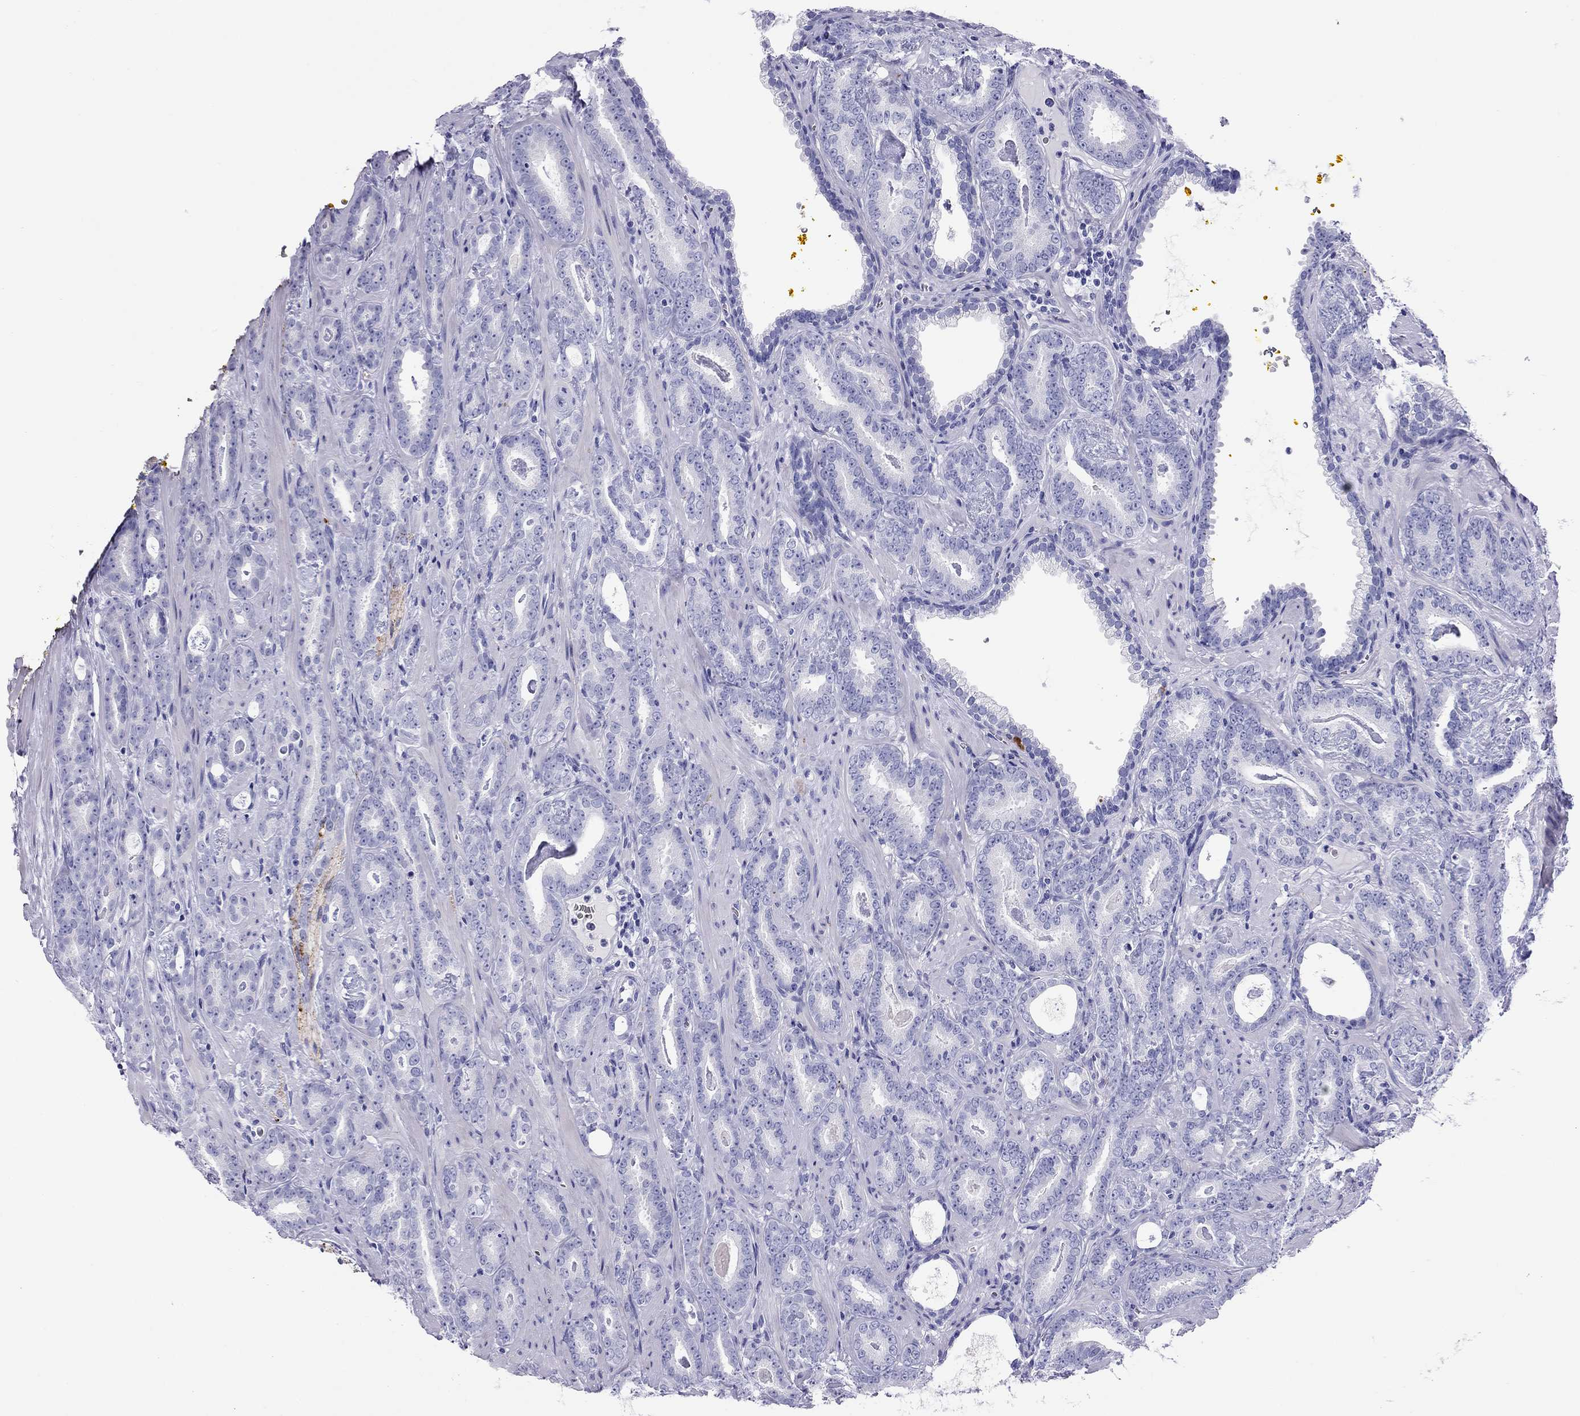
{"staining": {"intensity": "negative", "quantity": "none", "location": "none"}, "tissue": "prostate cancer", "cell_type": "Tumor cells", "image_type": "cancer", "snomed": [{"axis": "morphology", "description": "Adenocarcinoma, Medium grade"}, {"axis": "topography", "description": "Prostate and seminal vesicle, NOS"}, {"axis": "topography", "description": "Prostate"}], "caption": "A micrograph of prostate cancer stained for a protein displays no brown staining in tumor cells.", "gene": "PTPRN", "patient": {"sex": "male", "age": 54}}